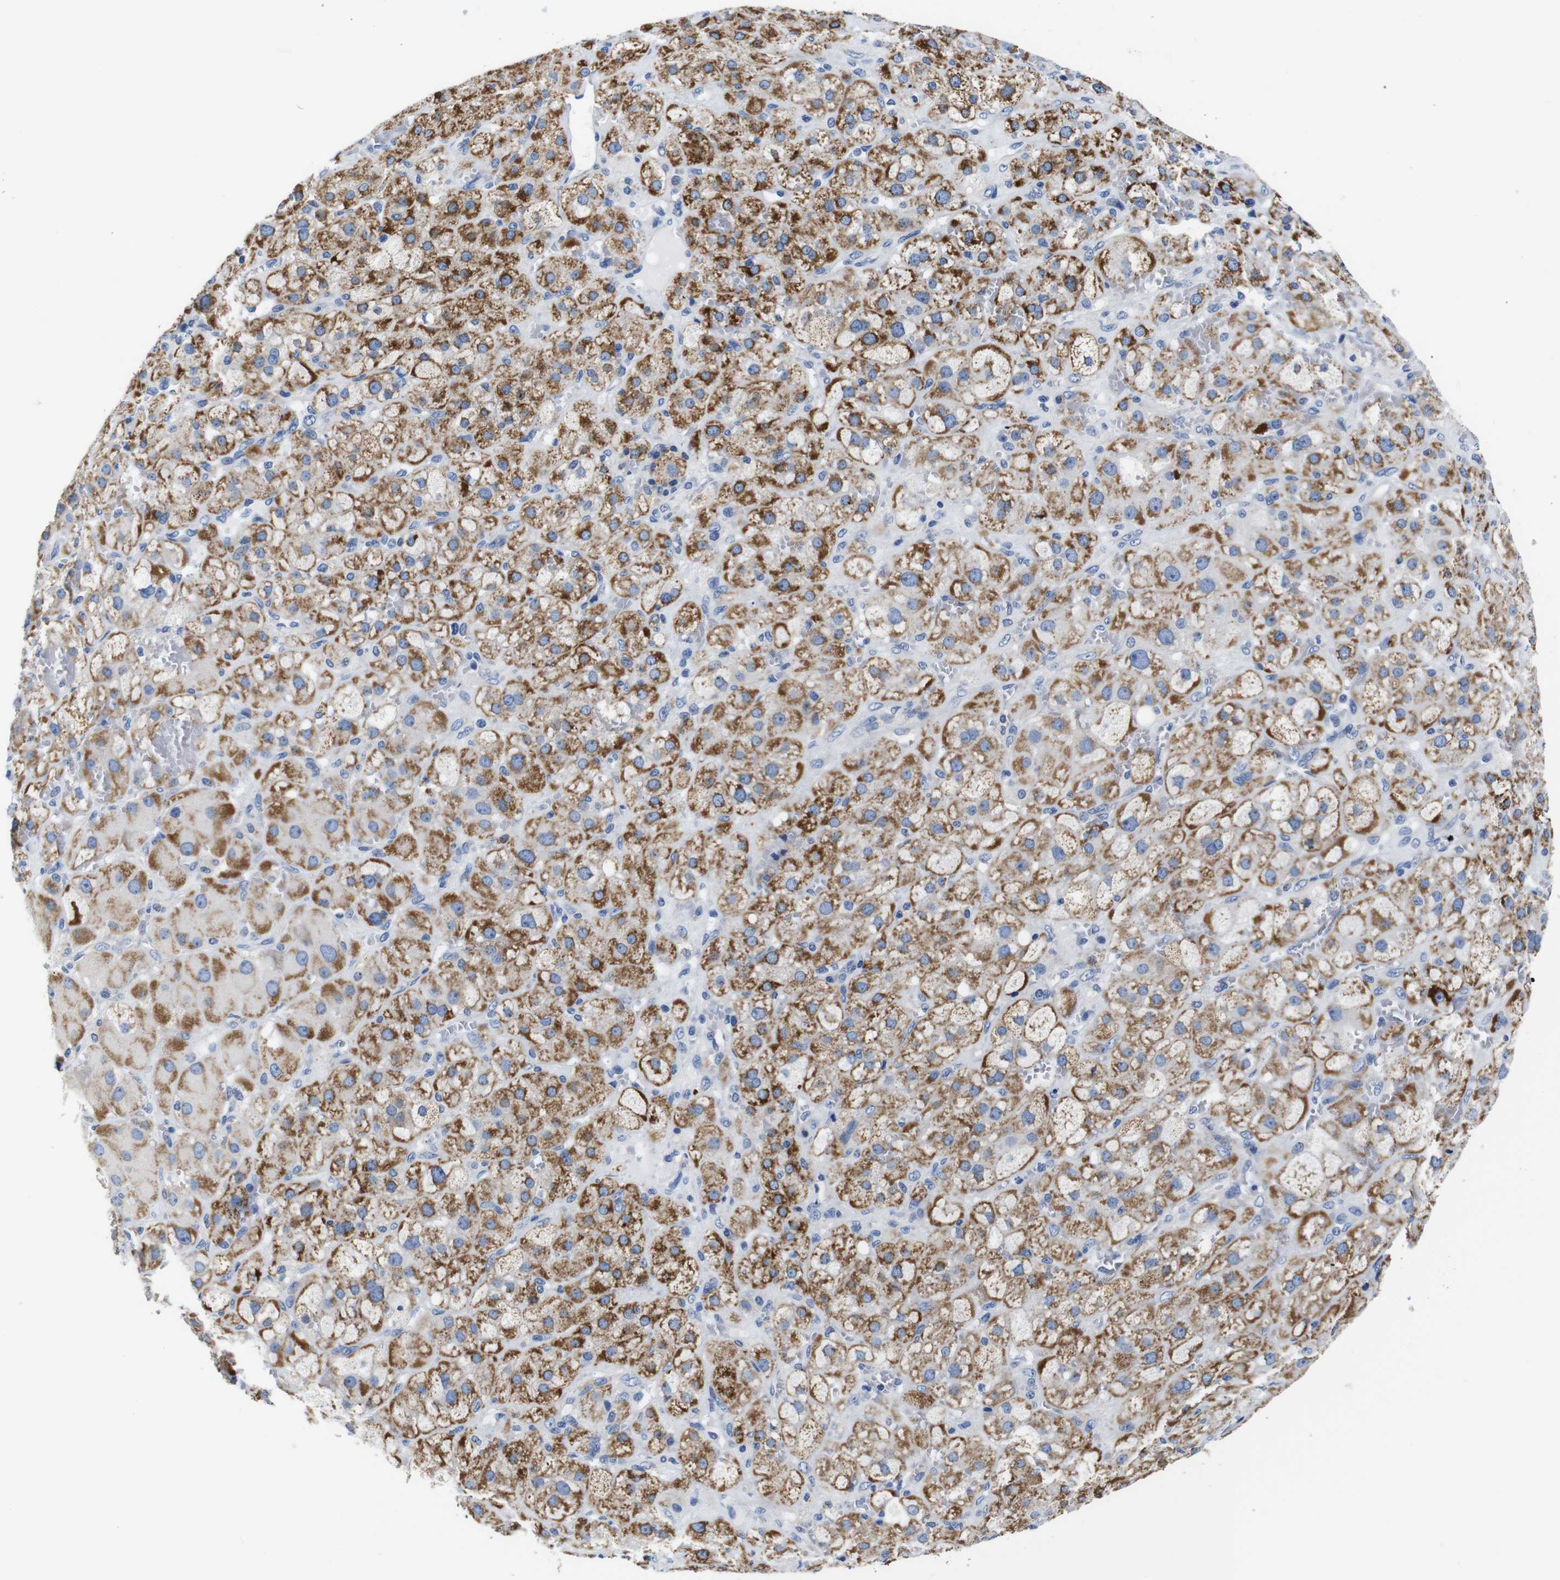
{"staining": {"intensity": "moderate", "quantity": ">75%", "location": "cytoplasmic/membranous"}, "tissue": "adrenal gland", "cell_type": "Glandular cells", "image_type": "normal", "snomed": [{"axis": "morphology", "description": "Normal tissue, NOS"}, {"axis": "topography", "description": "Adrenal gland"}], "caption": "An immunohistochemistry photomicrograph of normal tissue is shown. Protein staining in brown labels moderate cytoplasmic/membranous positivity in adrenal gland within glandular cells. (DAB (3,3'-diaminobenzidine) = brown stain, brightfield microscopy at high magnification).", "gene": "SNX19", "patient": {"sex": "female", "age": 47}}